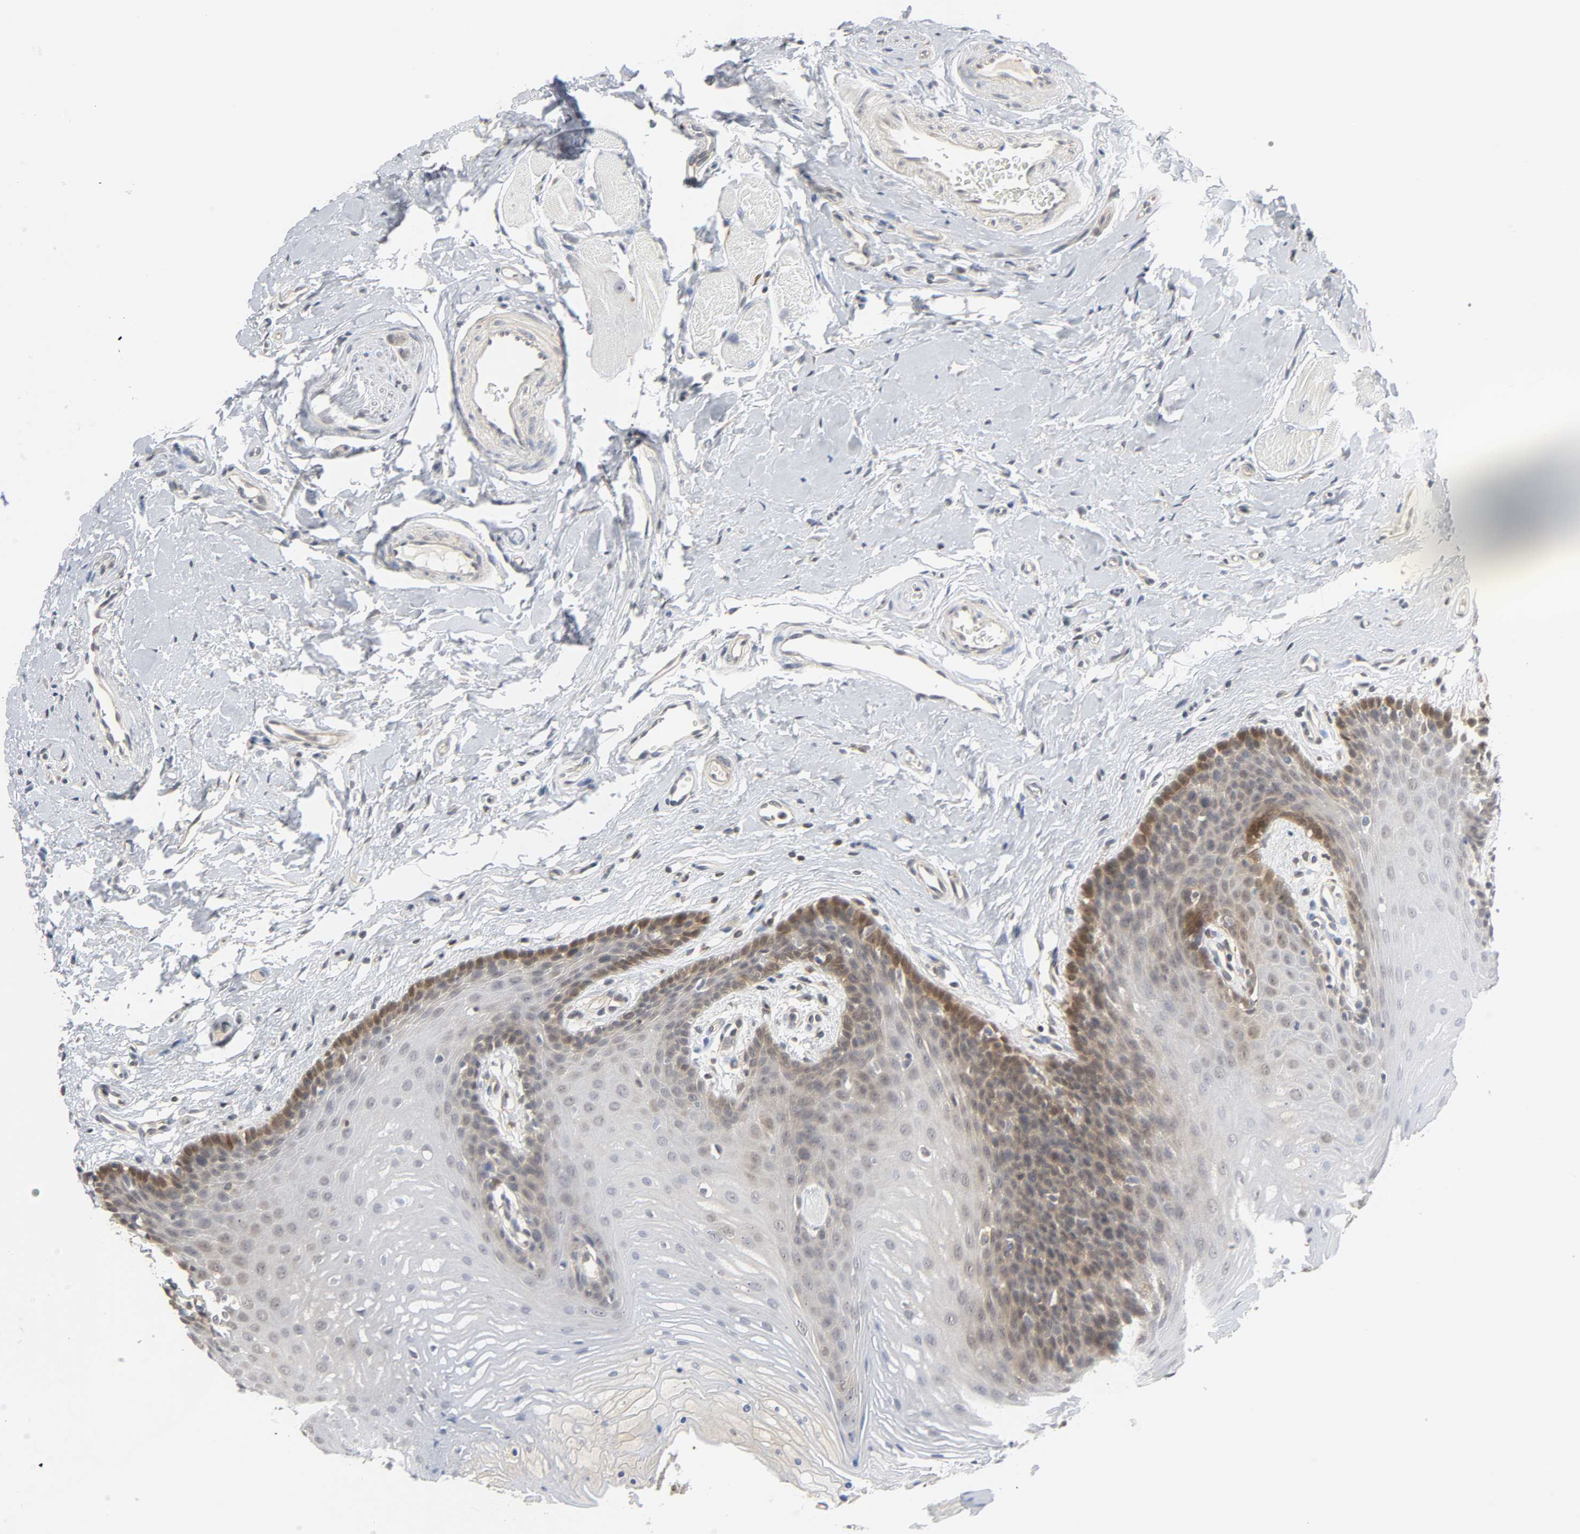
{"staining": {"intensity": "moderate", "quantity": "<25%", "location": "cytoplasmic/membranous"}, "tissue": "oral mucosa", "cell_type": "Squamous epithelial cells", "image_type": "normal", "snomed": [{"axis": "morphology", "description": "Normal tissue, NOS"}, {"axis": "topography", "description": "Oral tissue"}], "caption": "IHC (DAB) staining of normal human oral mucosa exhibits moderate cytoplasmic/membranous protein staining in about <25% of squamous epithelial cells.", "gene": "MIF", "patient": {"sex": "male", "age": 62}}